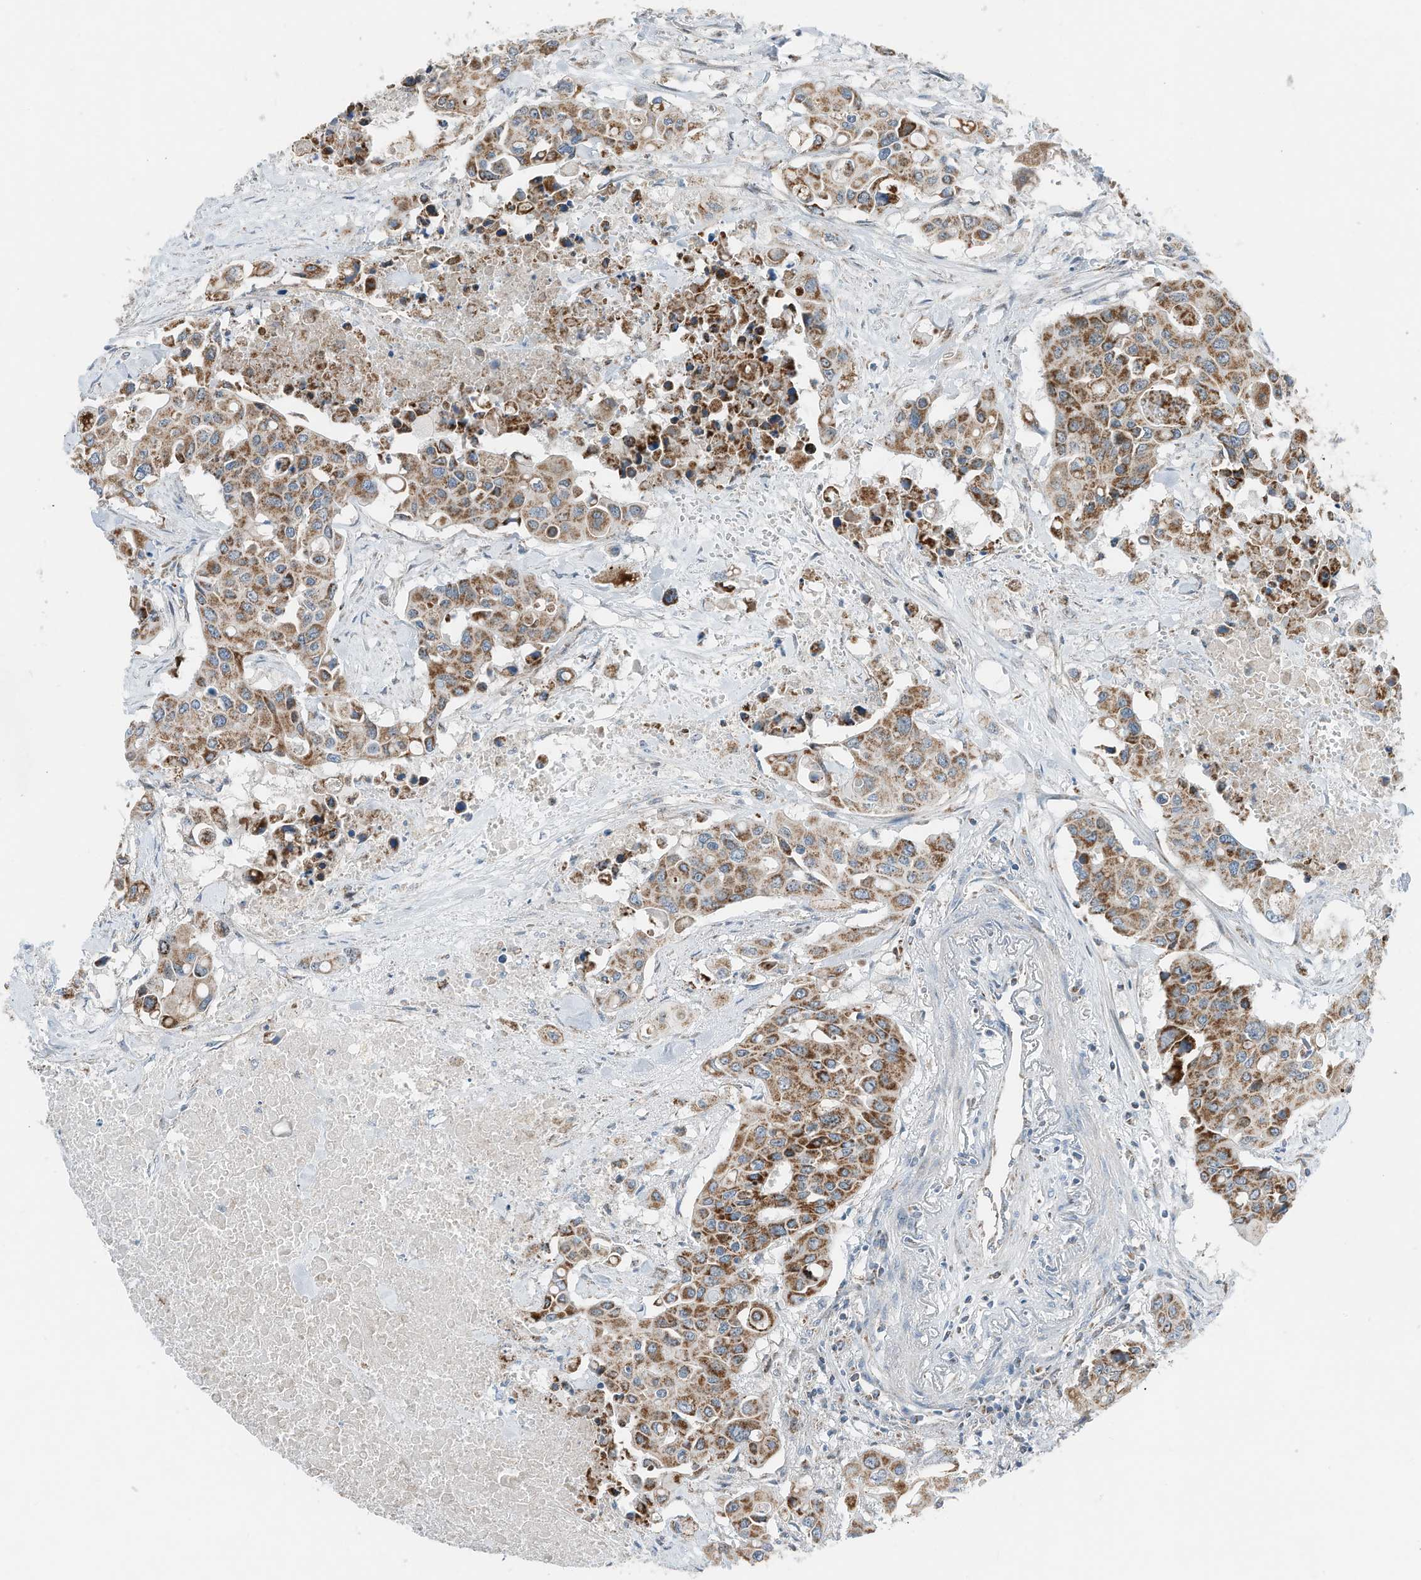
{"staining": {"intensity": "strong", "quantity": ">75%", "location": "cytoplasmic/membranous"}, "tissue": "colorectal cancer", "cell_type": "Tumor cells", "image_type": "cancer", "snomed": [{"axis": "morphology", "description": "Adenocarcinoma, NOS"}, {"axis": "topography", "description": "Colon"}], "caption": "High-power microscopy captured an immunohistochemistry (IHC) histopathology image of colorectal adenocarcinoma, revealing strong cytoplasmic/membranous staining in approximately >75% of tumor cells.", "gene": "RMND1", "patient": {"sex": "male", "age": 77}}